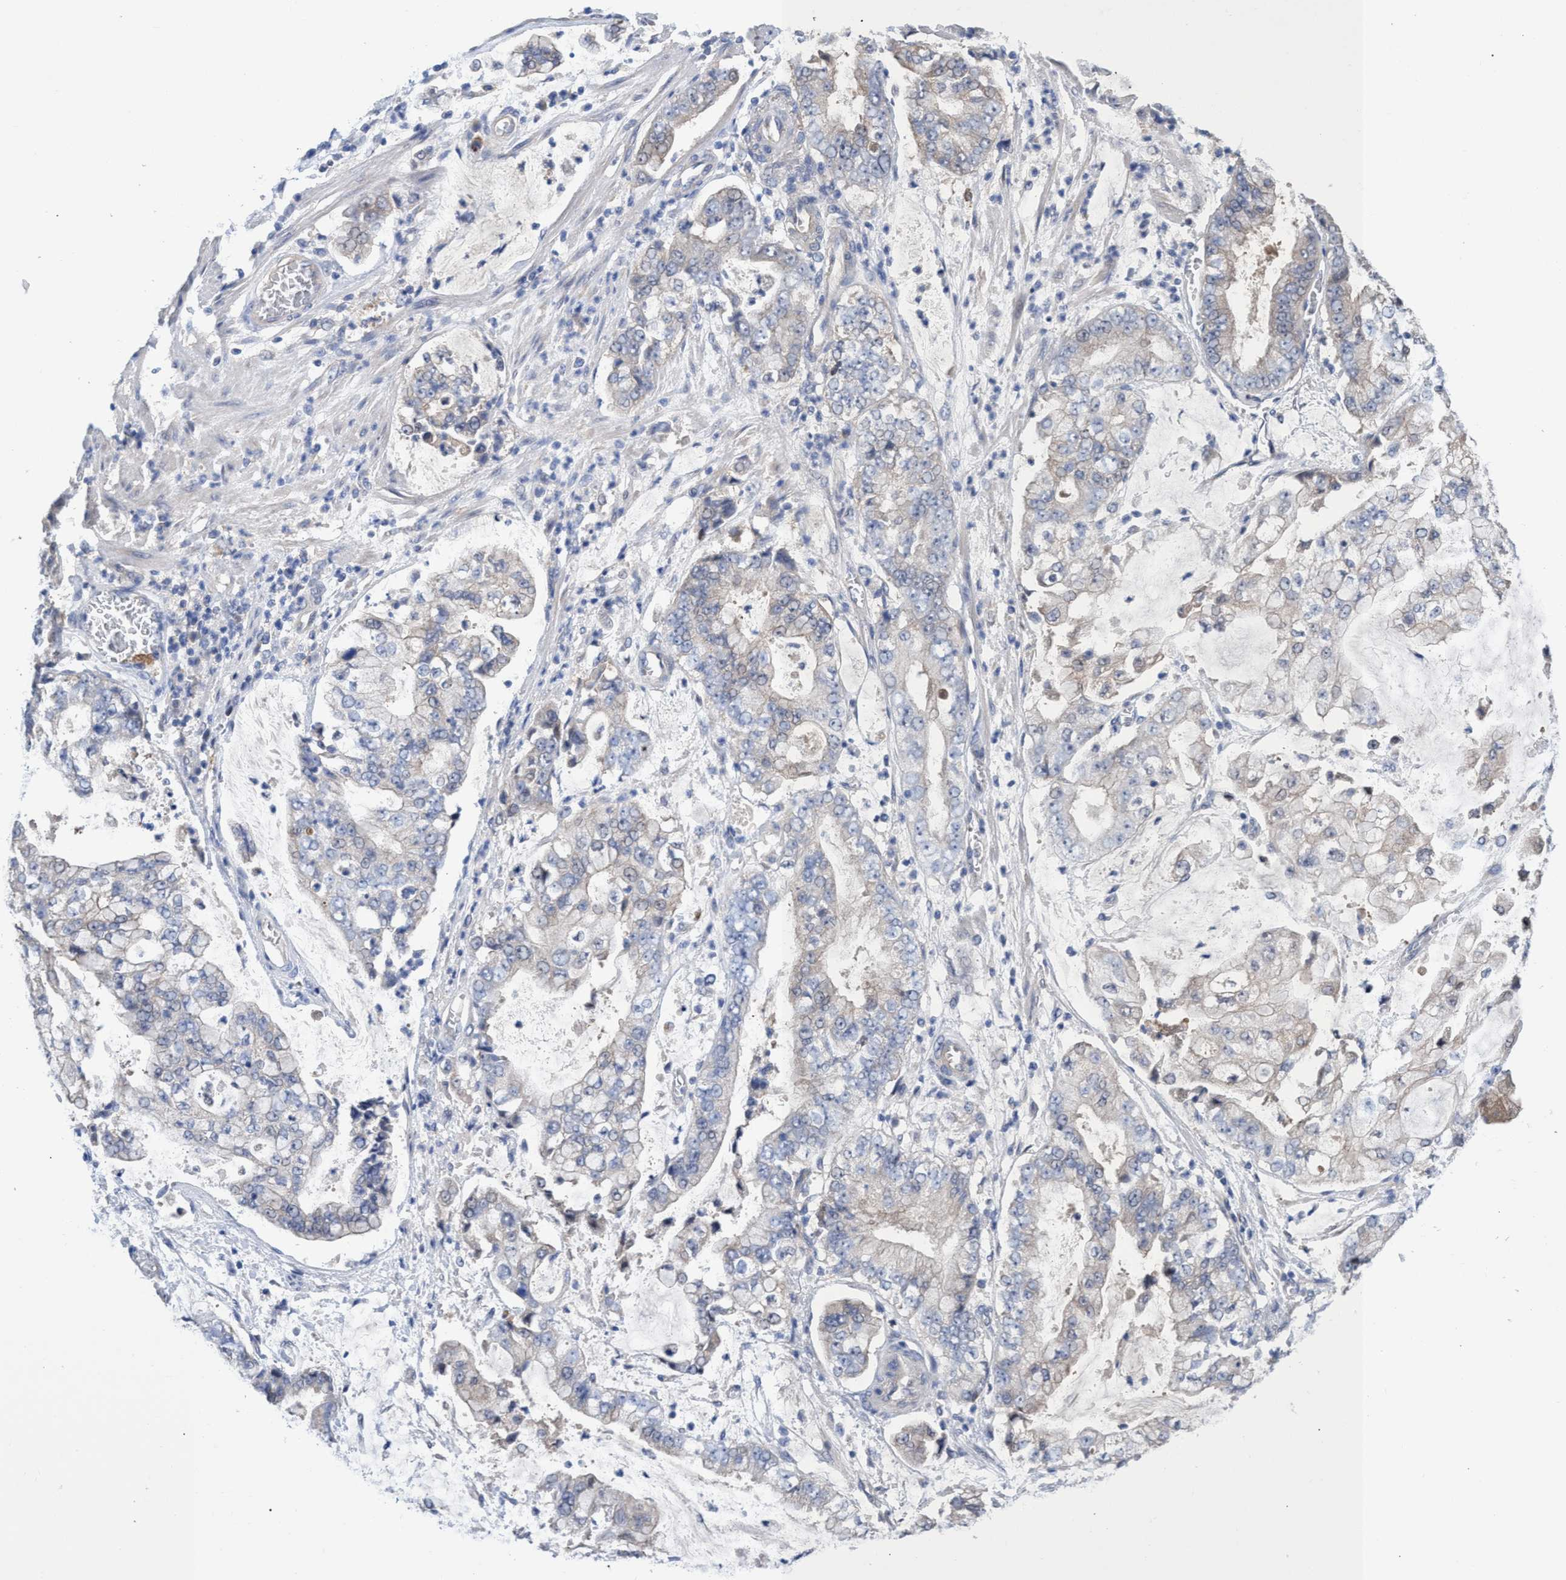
{"staining": {"intensity": "weak", "quantity": "<25%", "location": "cytoplasmic/membranous"}, "tissue": "stomach cancer", "cell_type": "Tumor cells", "image_type": "cancer", "snomed": [{"axis": "morphology", "description": "Adenocarcinoma, NOS"}, {"axis": "topography", "description": "Stomach"}], "caption": "Protein analysis of stomach cancer exhibits no significant expression in tumor cells.", "gene": "SVEP1", "patient": {"sex": "male", "age": 76}}